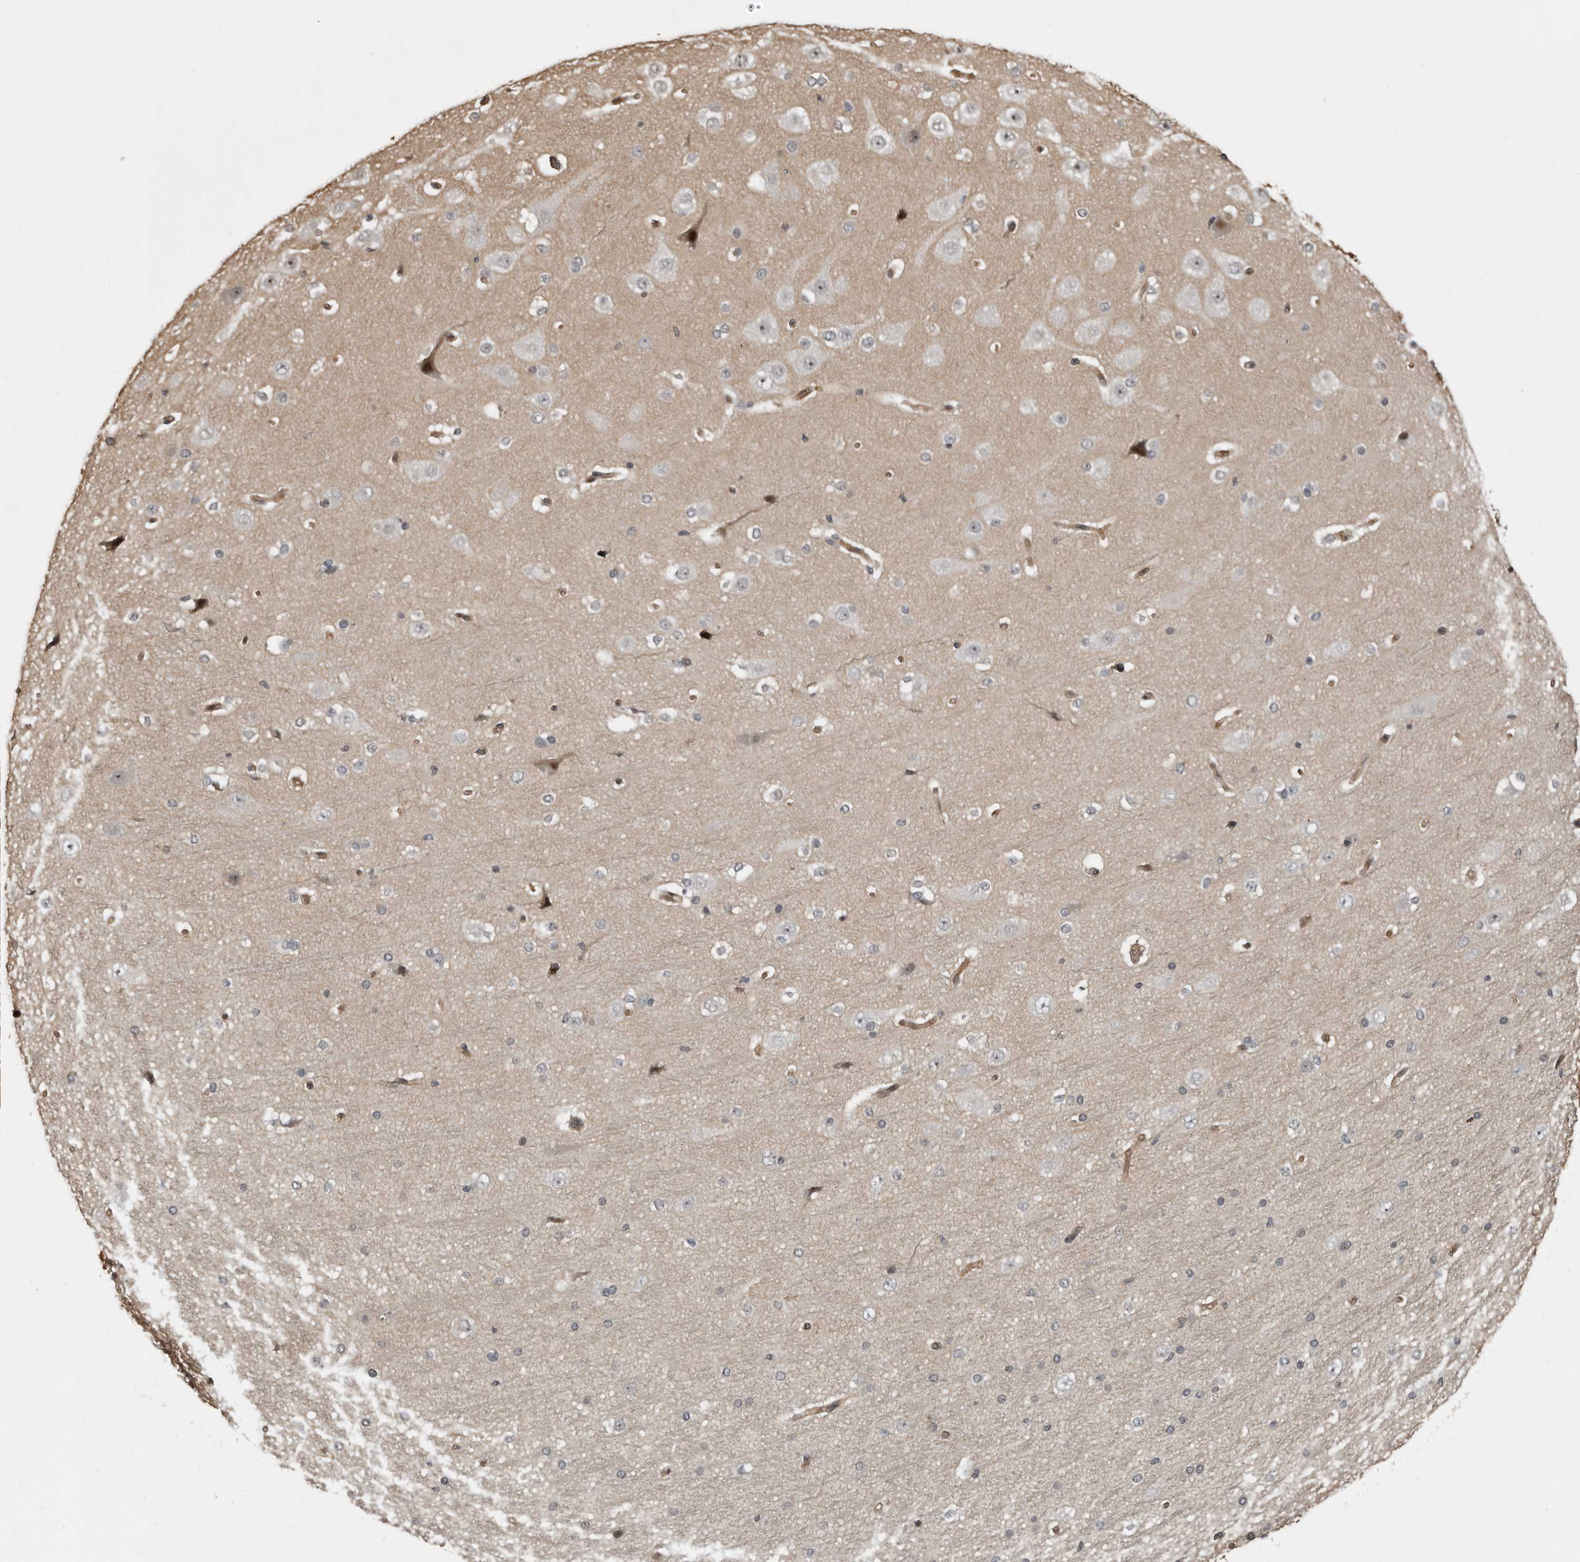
{"staining": {"intensity": "negative", "quantity": "none", "location": "none"}, "tissue": "cerebral cortex", "cell_type": "Endothelial cells", "image_type": "normal", "snomed": [{"axis": "morphology", "description": "Normal tissue, NOS"}, {"axis": "morphology", "description": "Developmental malformation"}, {"axis": "topography", "description": "Cerebral cortex"}], "caption": "A histopathology image of cerebral cortex stained for a protein reveals no brown staining in endothelial cells. (DAB immunohistochemistry visualized using brightfield microscopy, high magnification).", "gene": "PRRX2", "patient": {"sex": "female", "age": 30}}